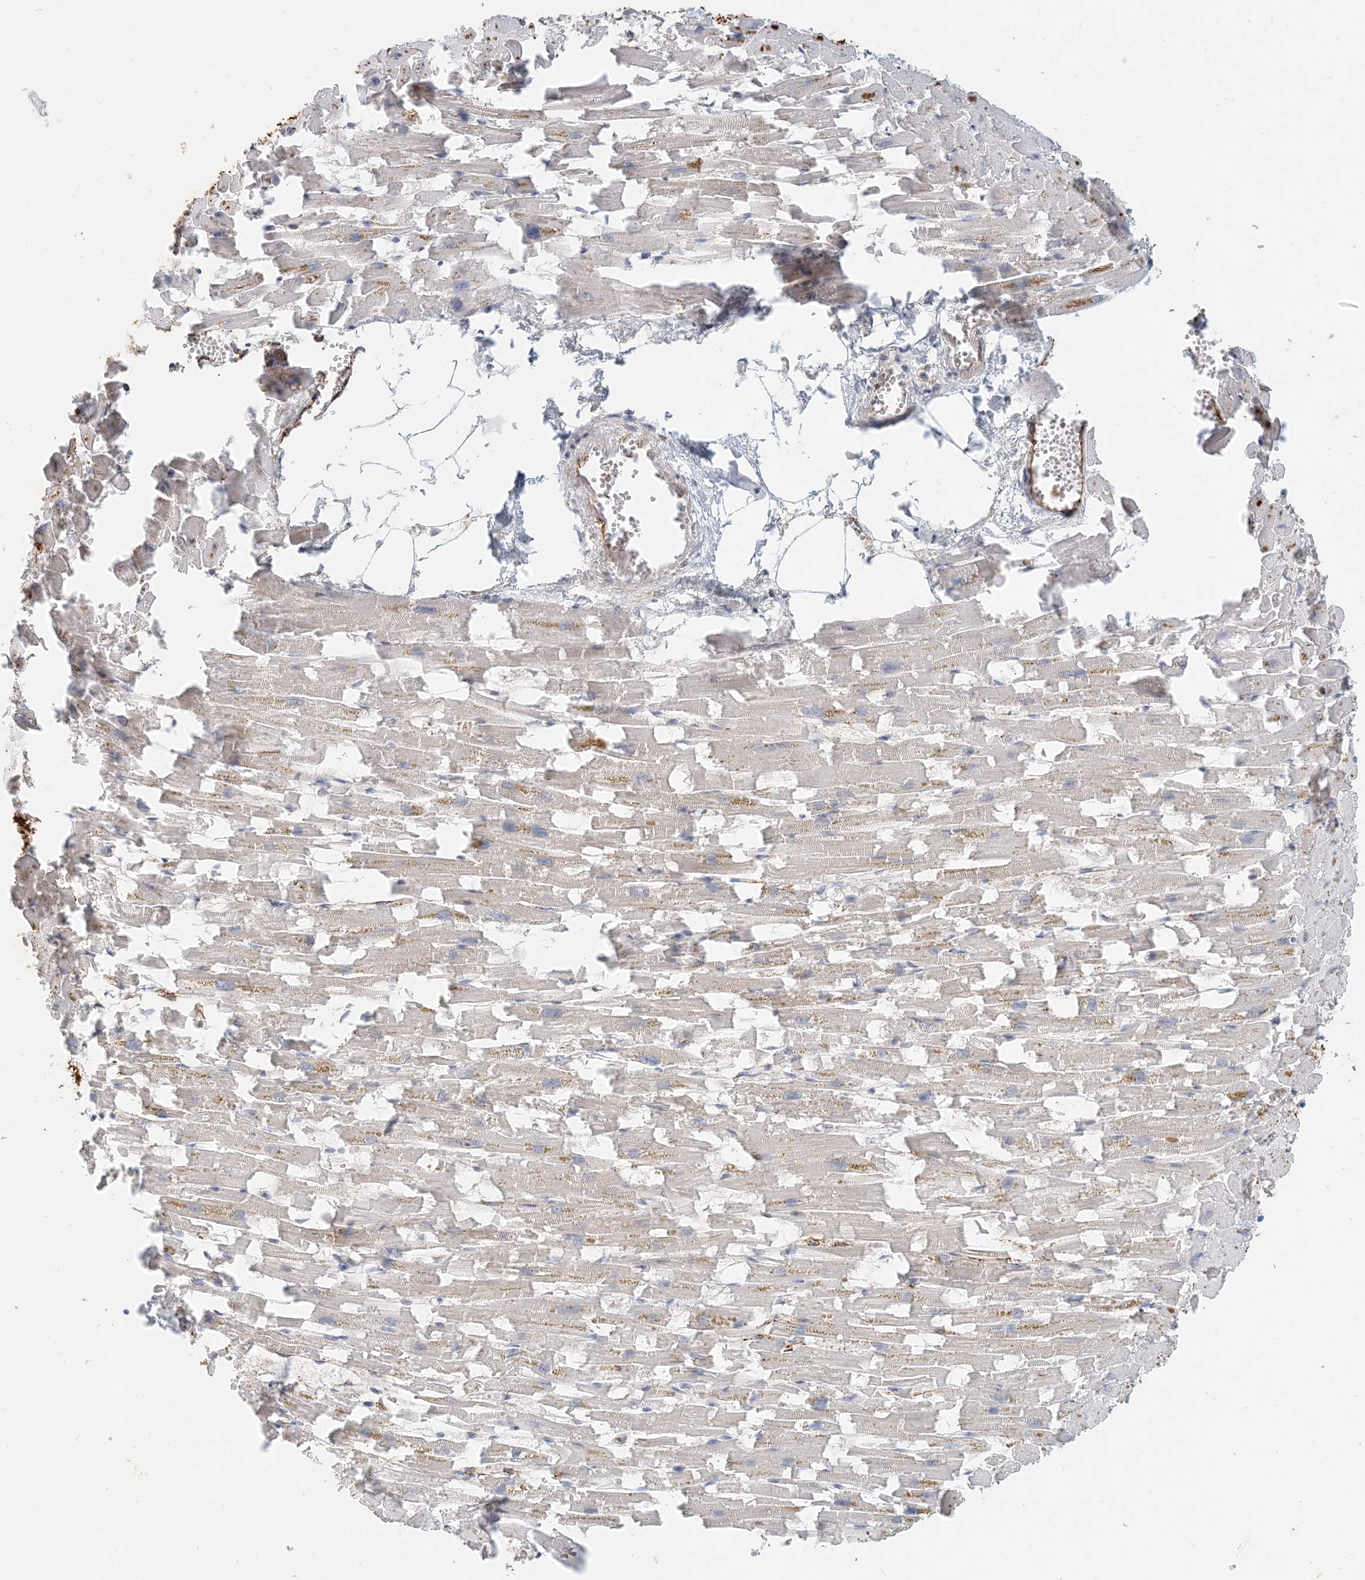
{"staining": {"intensity": "moderate", "quantity": "25%-75%", "location": "cytoplasmic/membranous"}, "tissue": "heart muscle", "cell_type": "Cardiomyocytes", "image_type": "normal", "snomed": [{"axis": "morphology", "description": "Normal tissue, NOS"}, {"axis": "topography", "description": "Heart"}], "caption": "Immunohistochemical staining of normal heart muscle reveals 25%-75% levels of moderate cytoplasmic/membranous protein staining in about 25%-75% of cardiomyocytes. Ihc stains the protein of interest in brown and the nuclei are stained blue.", "gene": "ZBTB3", "patient": {"sex": "female", "age": 64}}